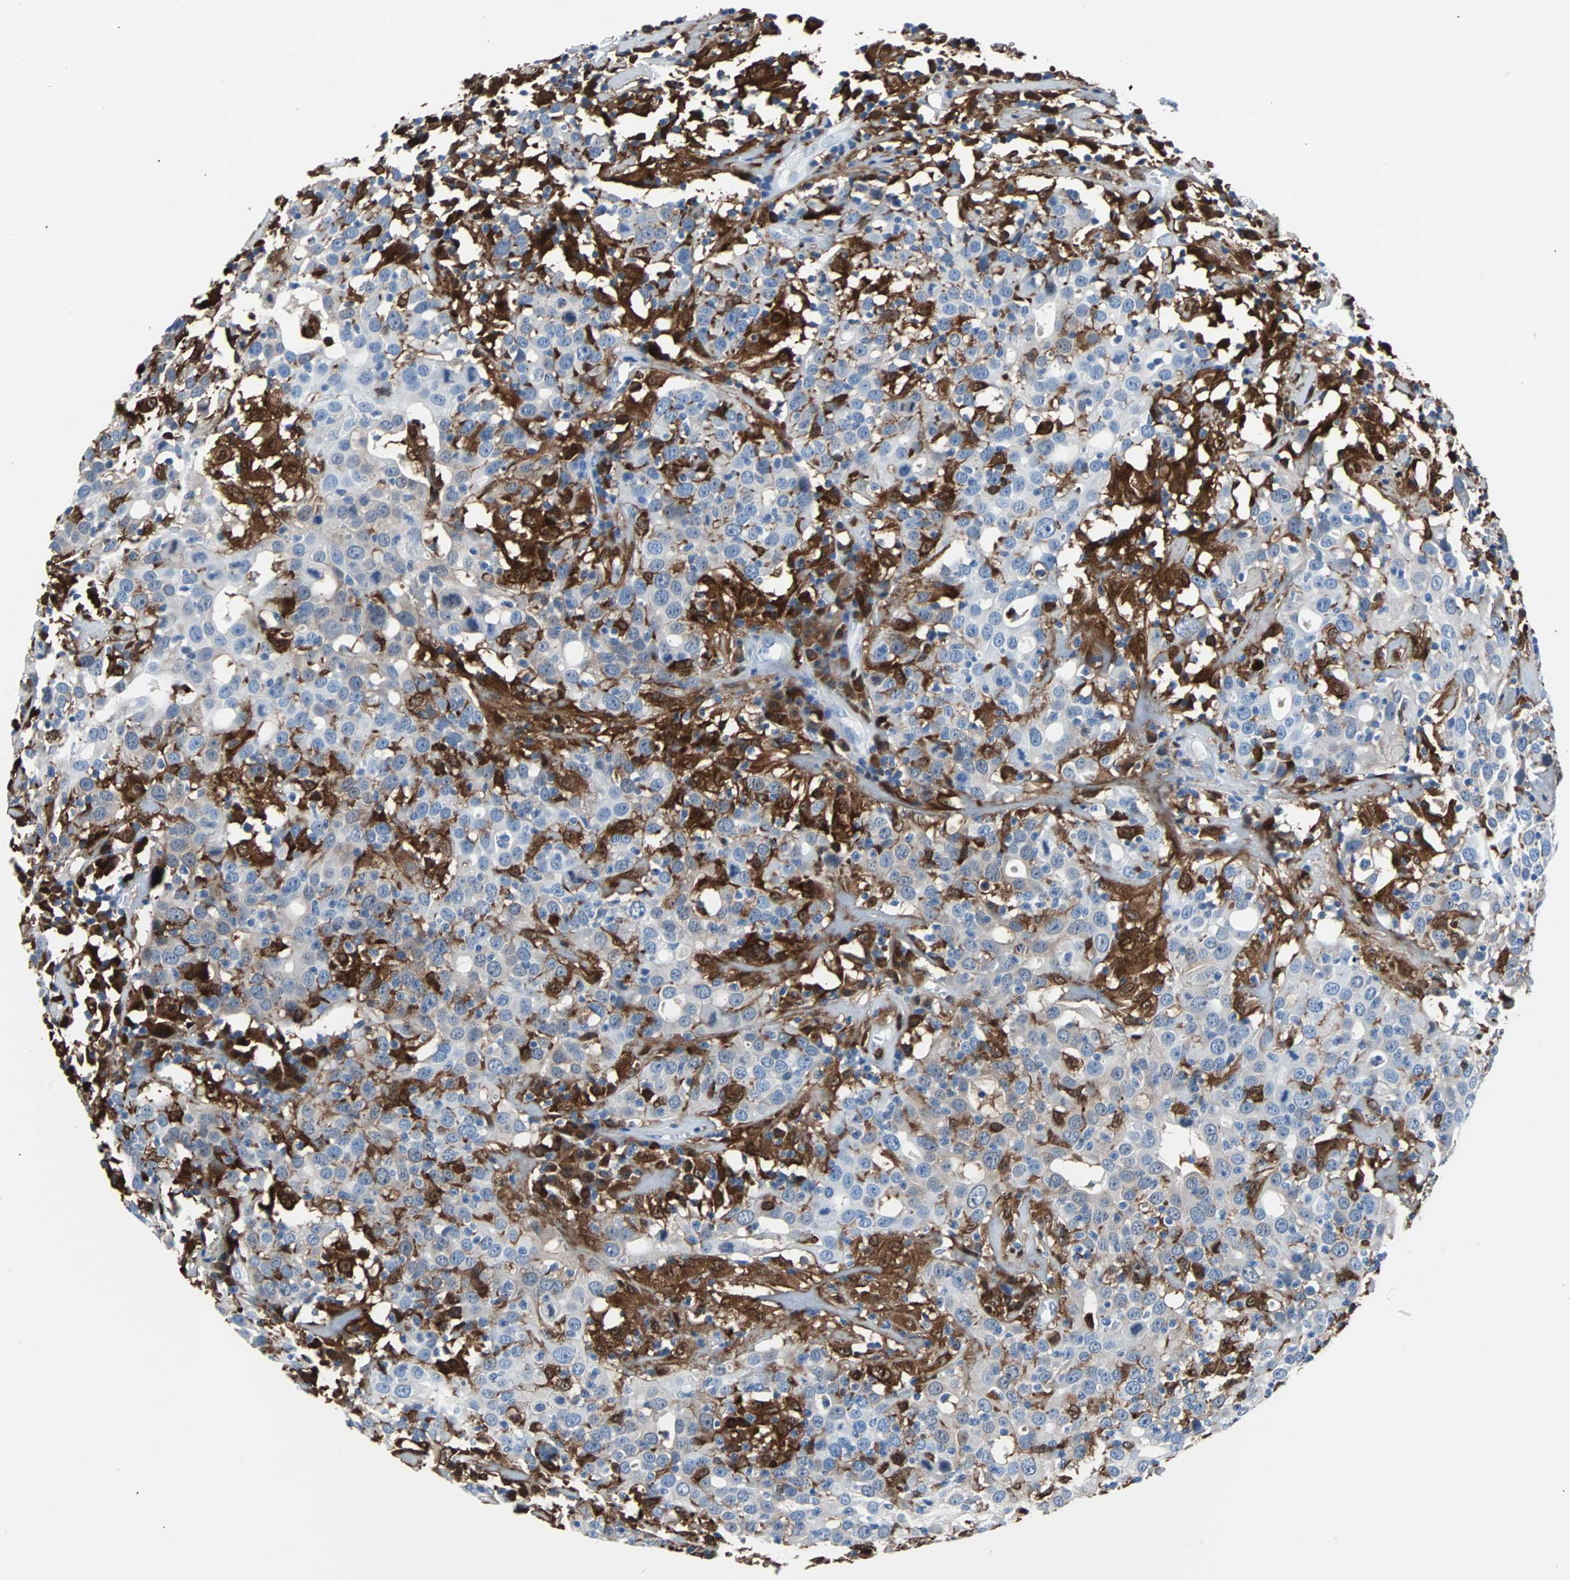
{"staining": {"intensity": "weak", "quantity": "<25%", "location": "cytoplasmic/membranous"}, "tissue": "head and neck cancer", "cell_type": "Tumor cells", "image_type": "cancer", "snomed": [{"axis": "morphology", "description": "Adenocarcinoma, NOS"}, {"axis": "topography", "description": "Salivary gland"}, {"axis": "topography", "description": "Head-Neck"}], "caption": "DAB (3,3'-diaminobenzidine) immunohistochemical staining of human head and neck adenocarcinoma shows no significant positivity in tumor cells.", "gene": "SYK", "patient": {"sex": "female", "age": 65}}